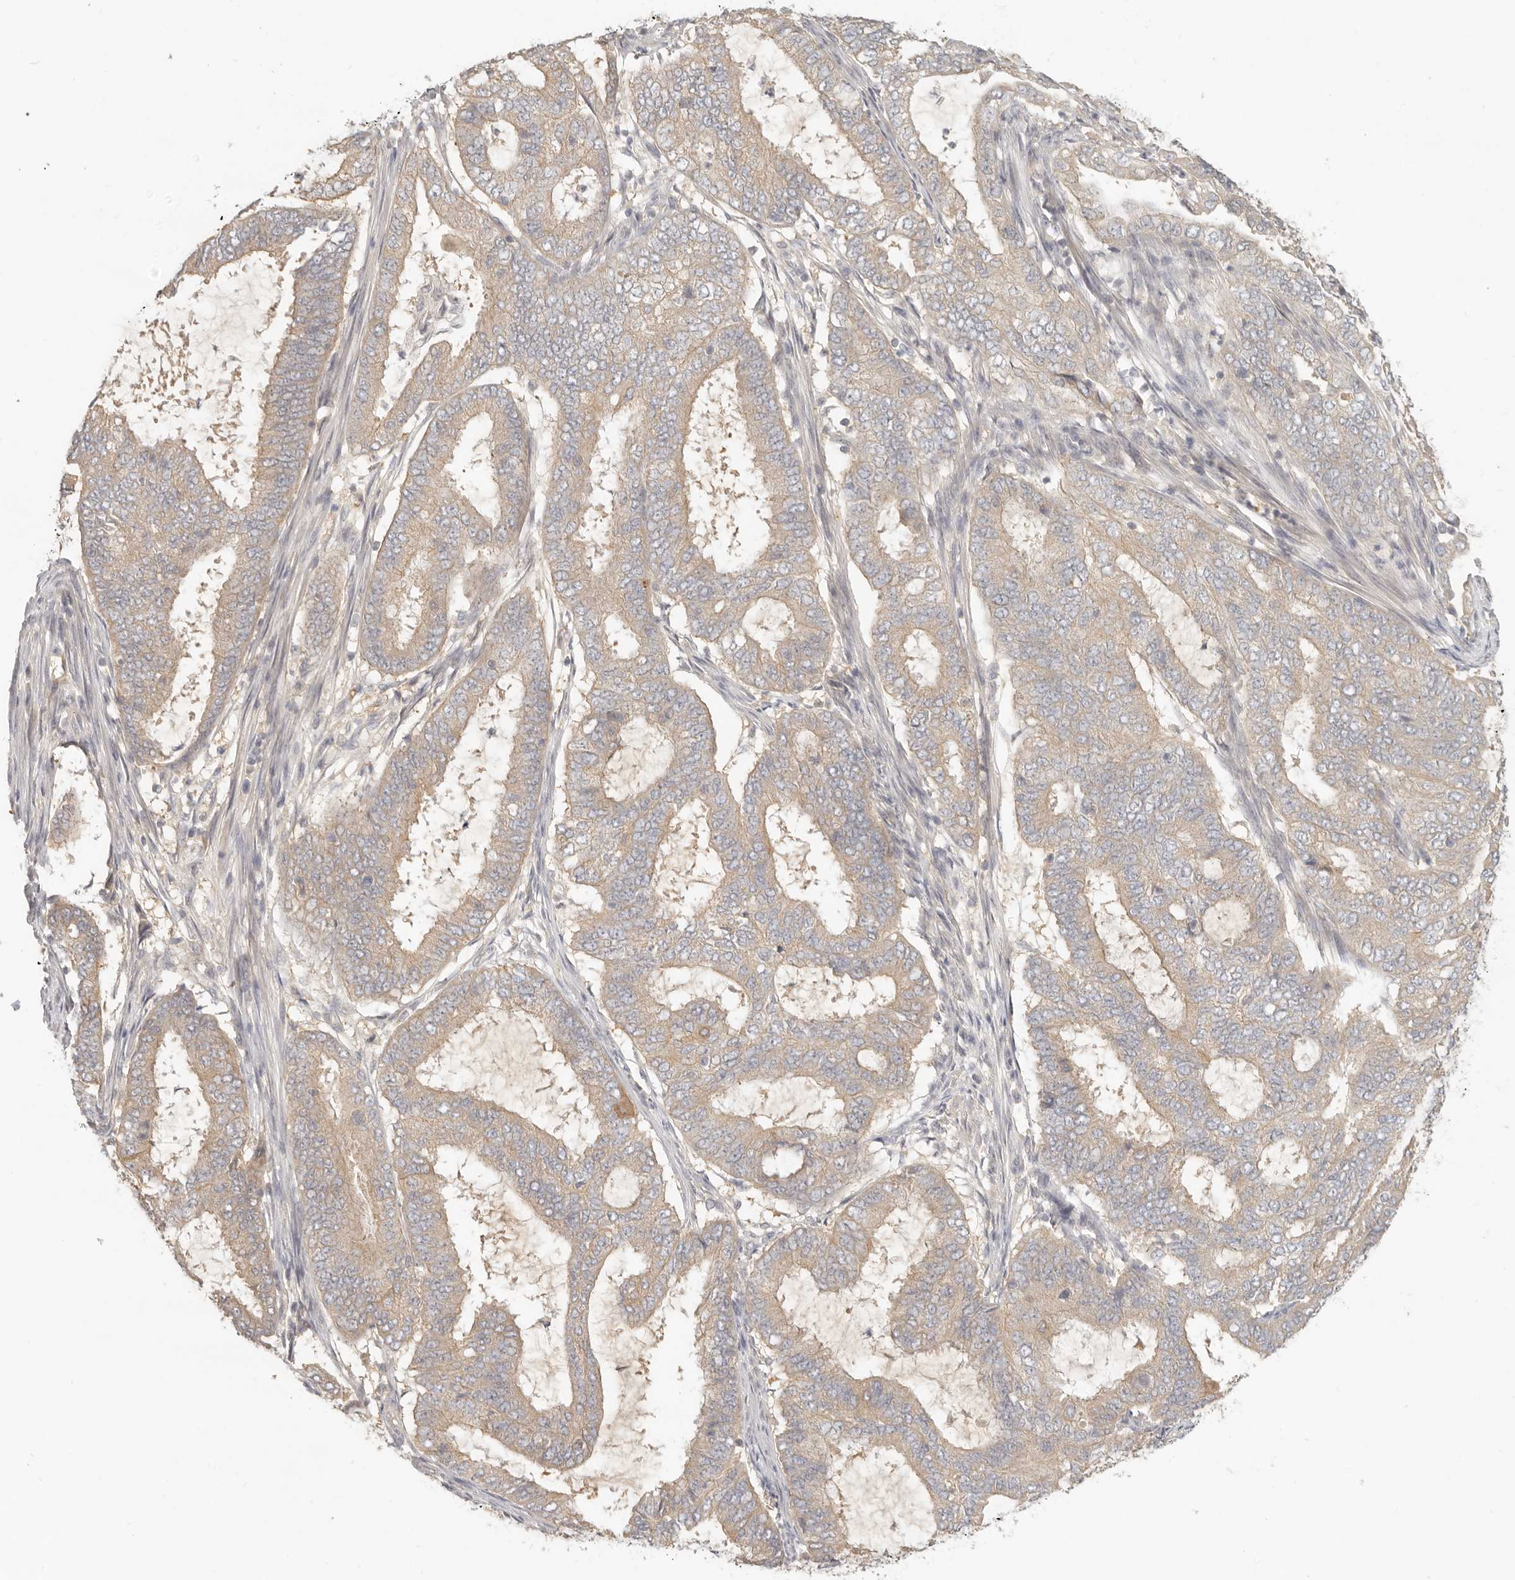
{"staining": {"intensity": "weak", "quantity": ">75%", "location": "cytoplasmic/membranous"}, "tissue": "endometrial cancer", "cell_type": "Tumor cells", "image_type": "cancer", "snomed": [{"axis": "morphology", "description": "Adenocarcinoma, NOS"}, {"axis": "topography", "description": "Endometrium"}], "caption": "Endometrial cancer (adenocarcinoma) stained with DAB (3,3'-diaminobenzidine) immunohistochemistry (IHC) reveals low levels of weak cytoplasmic/membranous positivity in about >75% of tumor cells.", "gene": "AHDC1", "patient": {"sex": "female", "age": 51}}